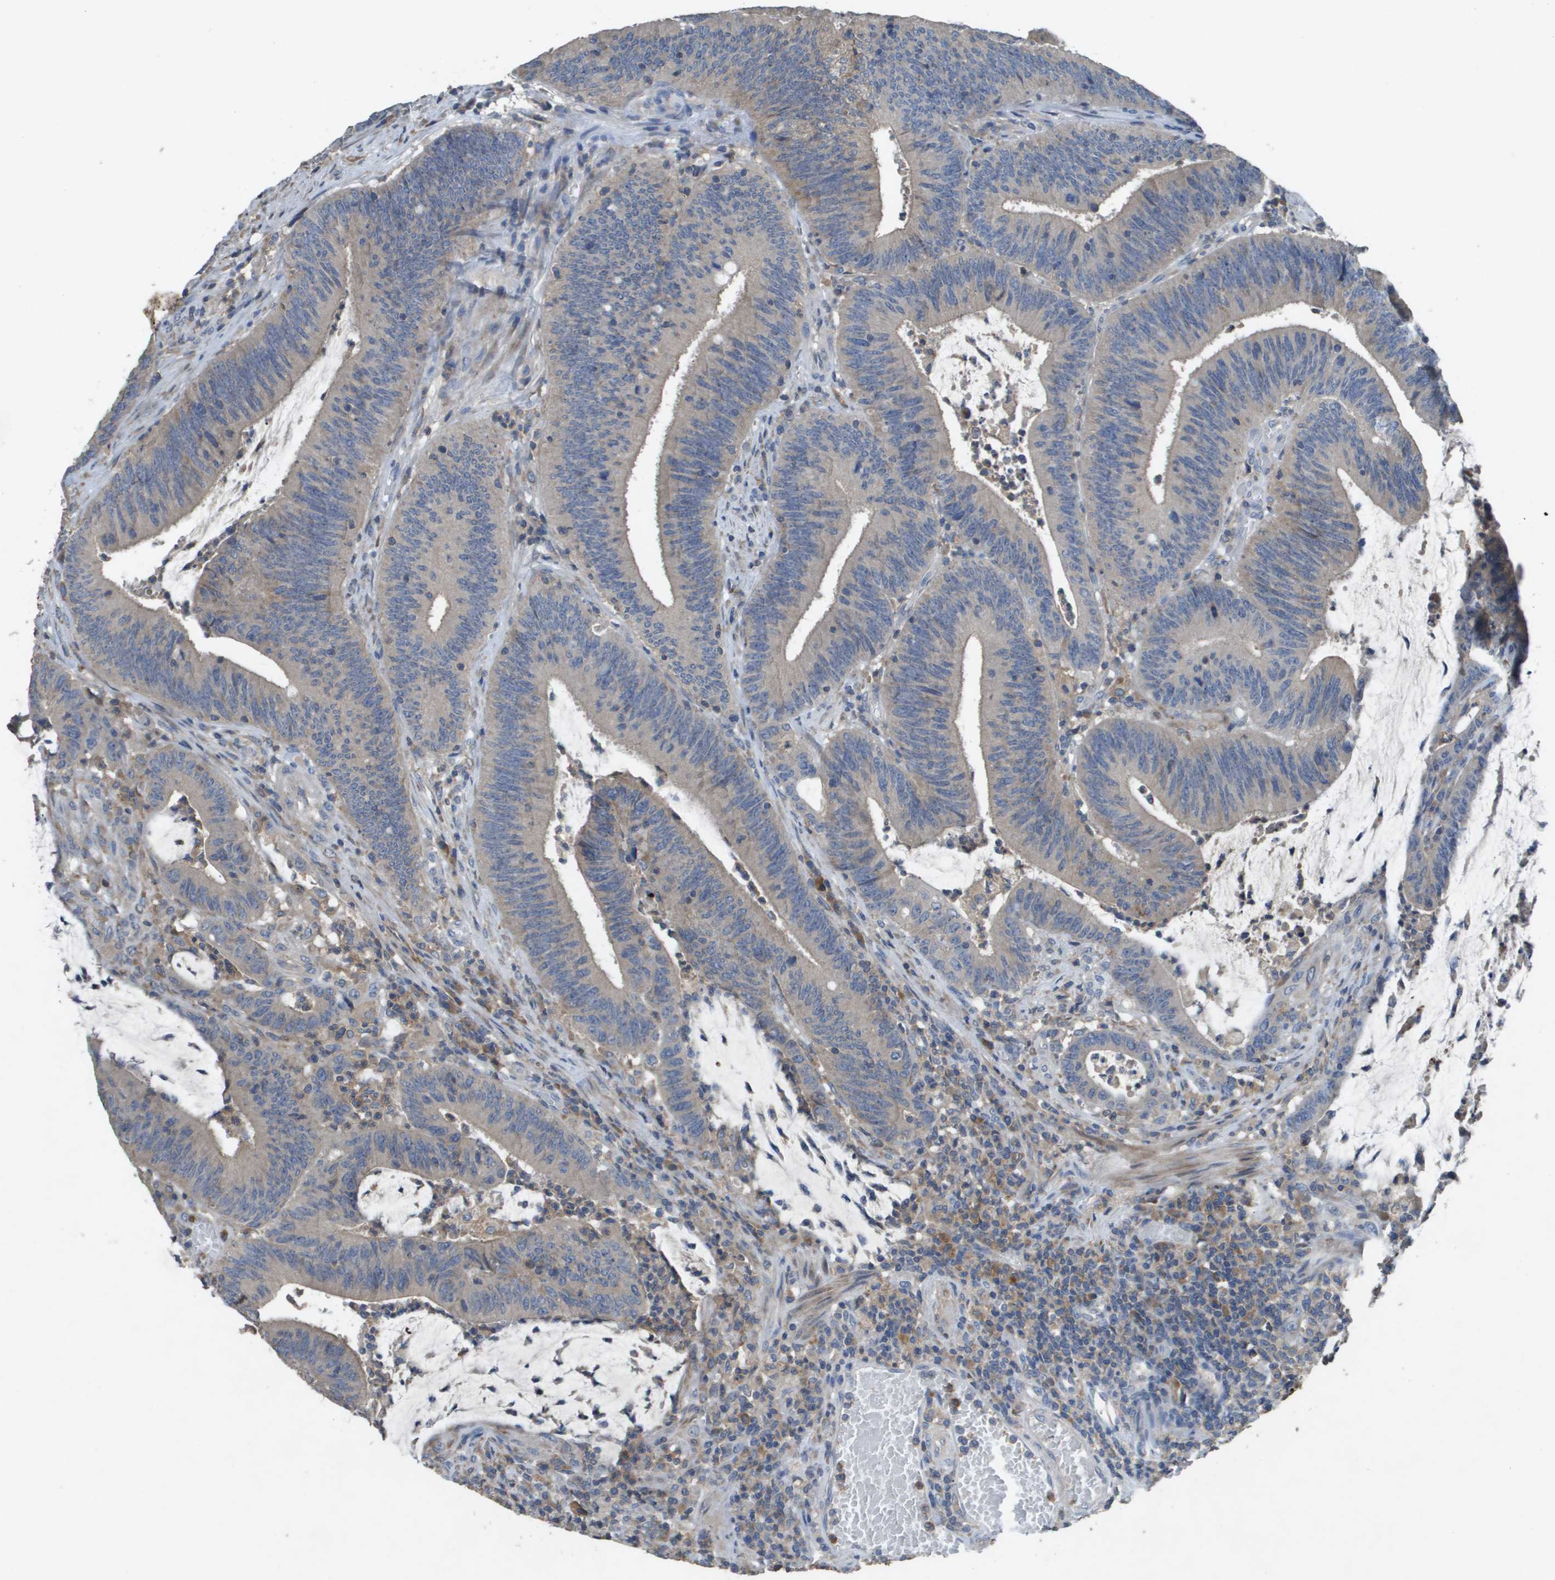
{"staining": {"intensity": "weak", "quantity": ">75%", "location": "cytoplasmic/membranous"}, "tissue": "colorectal cancer", "cell_type": "Tumor cells", "image_type": "cancer", "snomed": [{"axis": "morphology", "description": "Normal tissue, NOS"}, {"axis": "morphology", "description": "Adenocarcinoma, NOS"}, {"axis": "topography", "description": "Rectum"}], "caption": "Colorectal adenocarcinoma tissue demonstrates weak cytoplasmic/membranous staining in about >75% of tumor cells, visualized by immunohistochemistry. The protein of interest is shown in brown color, while the nuclei are stained blue.", "gene": "CLCA4", "patient": {"sex": "female", "age": 66}}